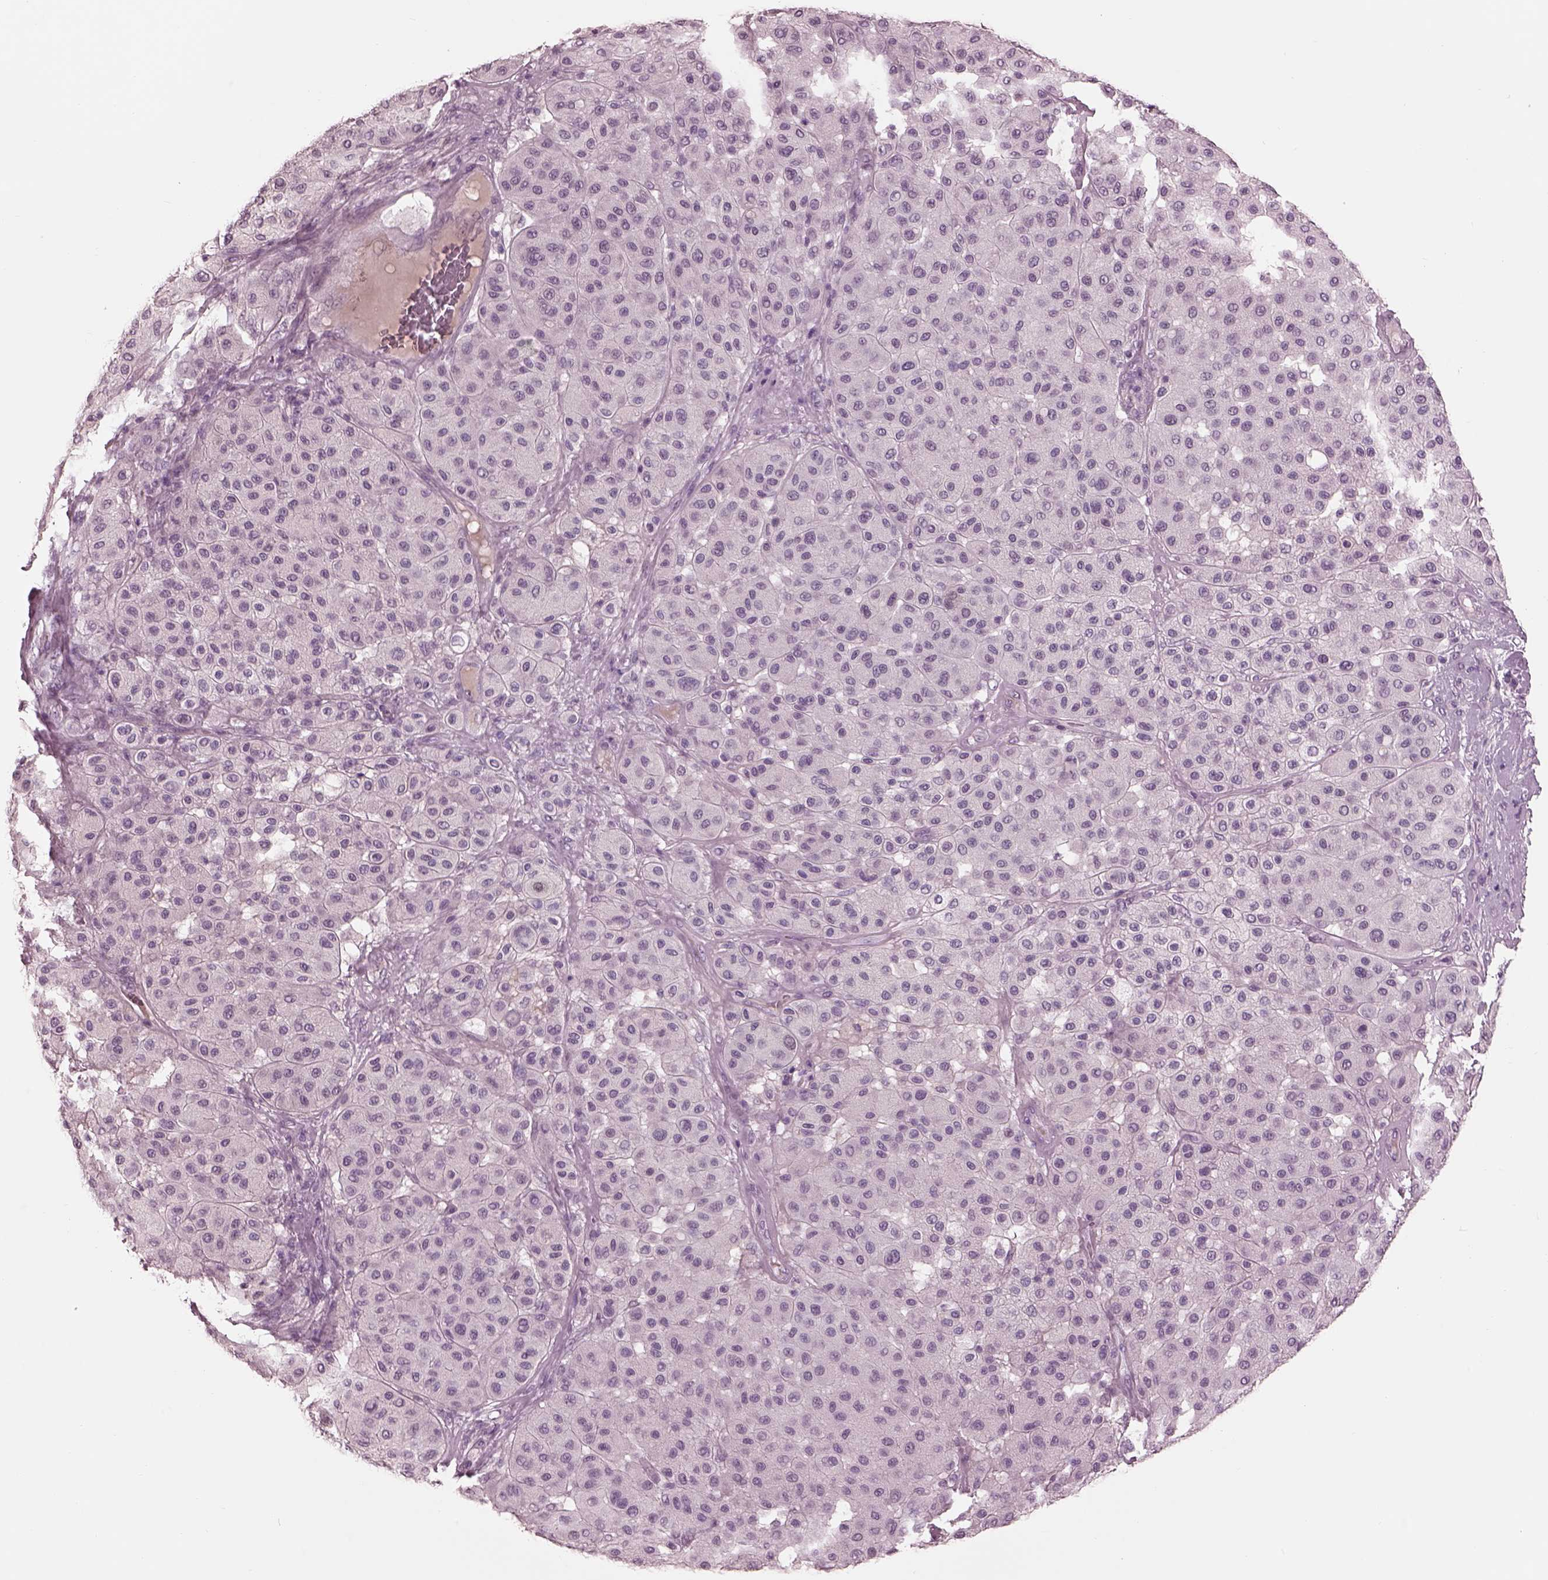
{"staining": {"intensity": "negative", "quantity": "none", "location": "none"}, "tissue": "melanoma", "cell_type": "Tumor cells", "image_type": "cancer", "snomed": [{"axis": "morphology", "description": "Malignant melanoma, Metastatic site"}, {"axis": "topography", "description": "Smooth muscle"}], "caption": "Tumor cells are negative for brown protein staining in malignant melanoma (metastatic site).", "gene": "GARIN4", "patient": {"sex": "male", "age": 41}}